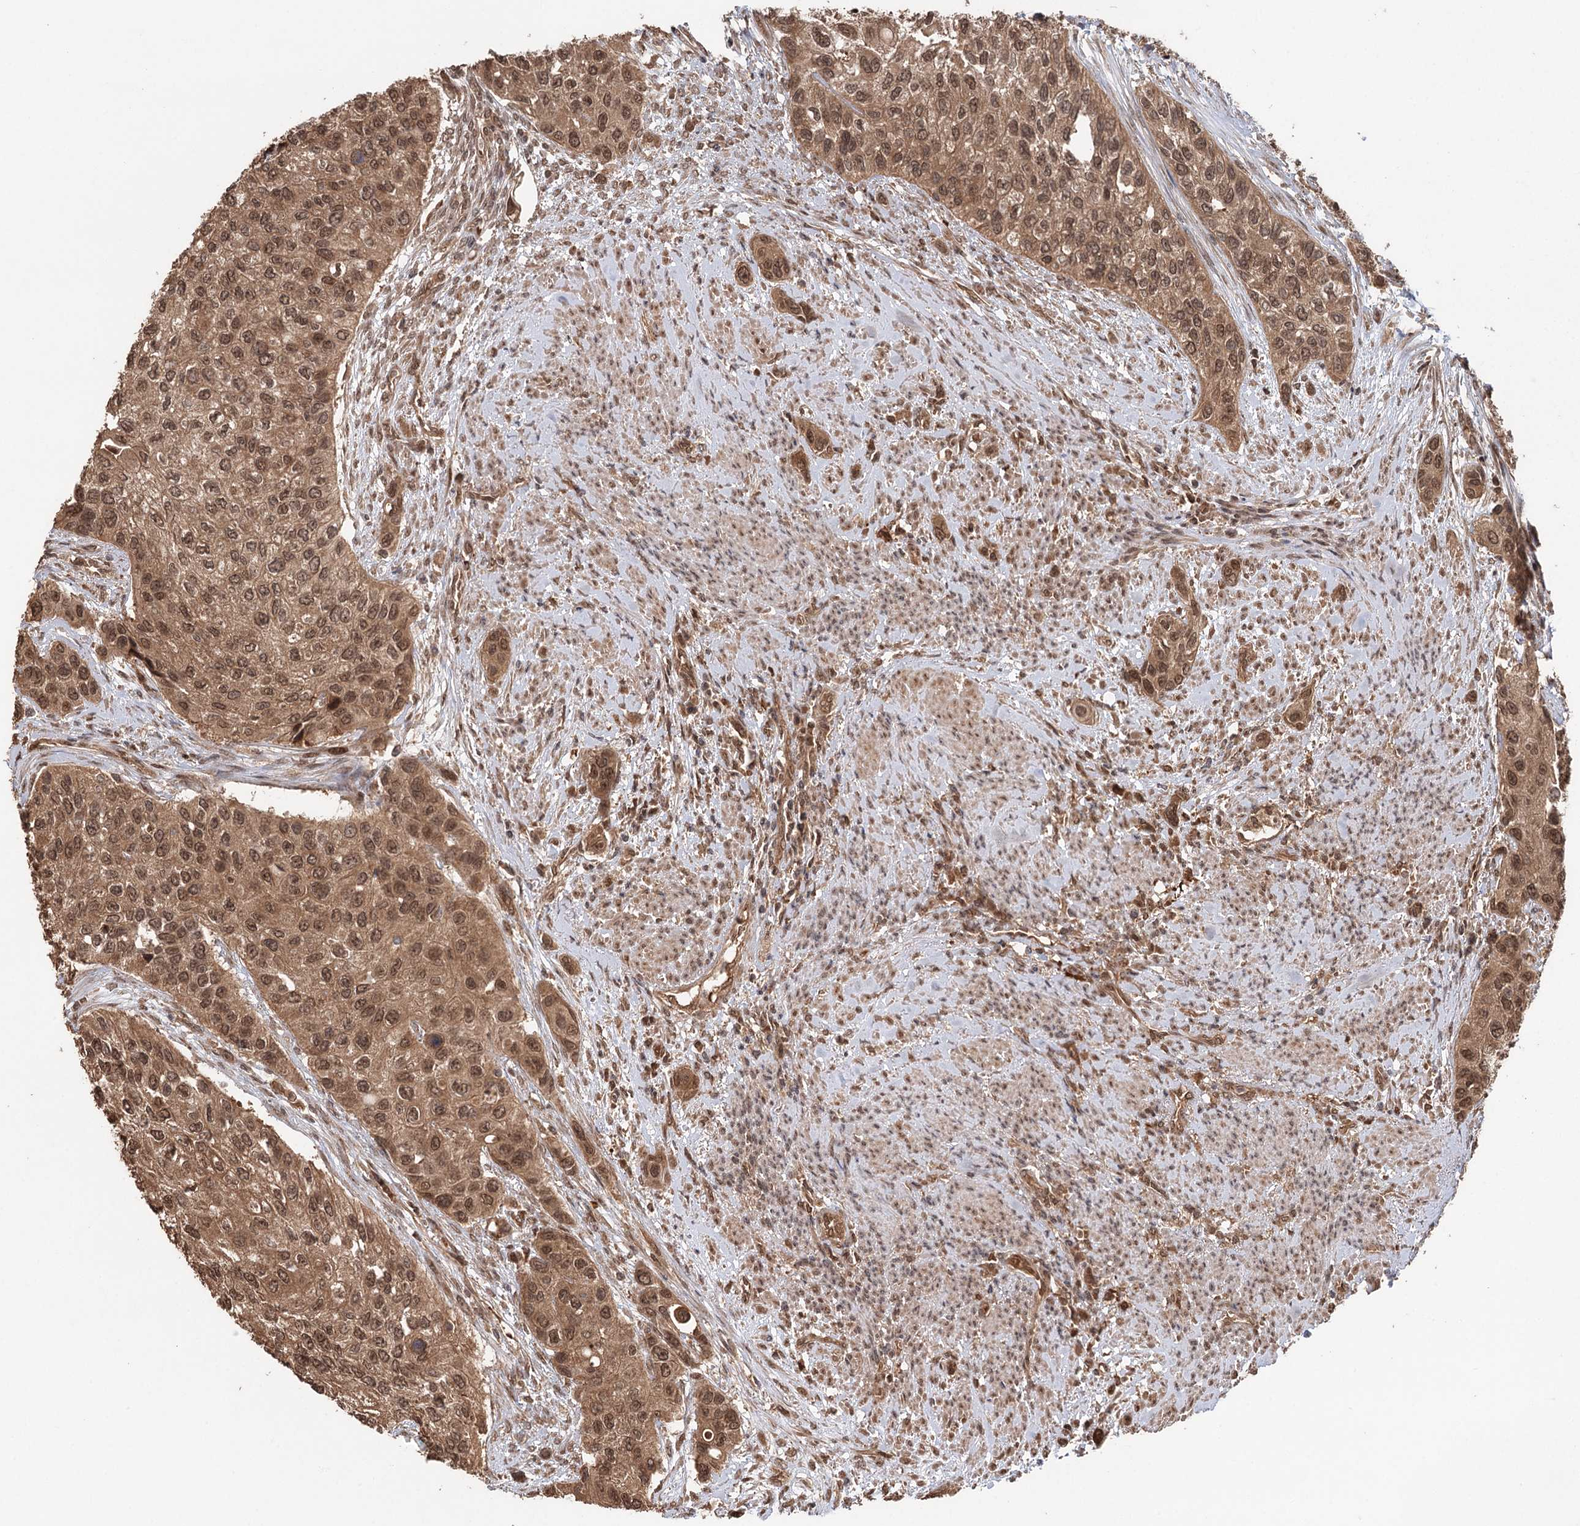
{"staining": {"intensity": "moderate", "quantity": ">75%", "location": "cytoplasmic/membranous,nuclear"}, "tissue": "urothelial cancer", "cell_type": "Tumor cells", "image_type": "cancer", "snomed": [{"axis": "morphology", "description": "Normal tissue, NOS"}, {"axis": "morphology", "description": "Urothelial carcinoma, High grade"}, {"axis": "topography", "description": "Vascular tissue"}, {"axis": "topography", "description": "Urinary bladder"}], "caption": "Protein staining shows moderate cytoplasmic/membranous and nuclear positivity in about >75% of tumor cells in urothelial cancer.", "gene": "N6AMT1", "patient": {"sex": "female", "age": 56}}